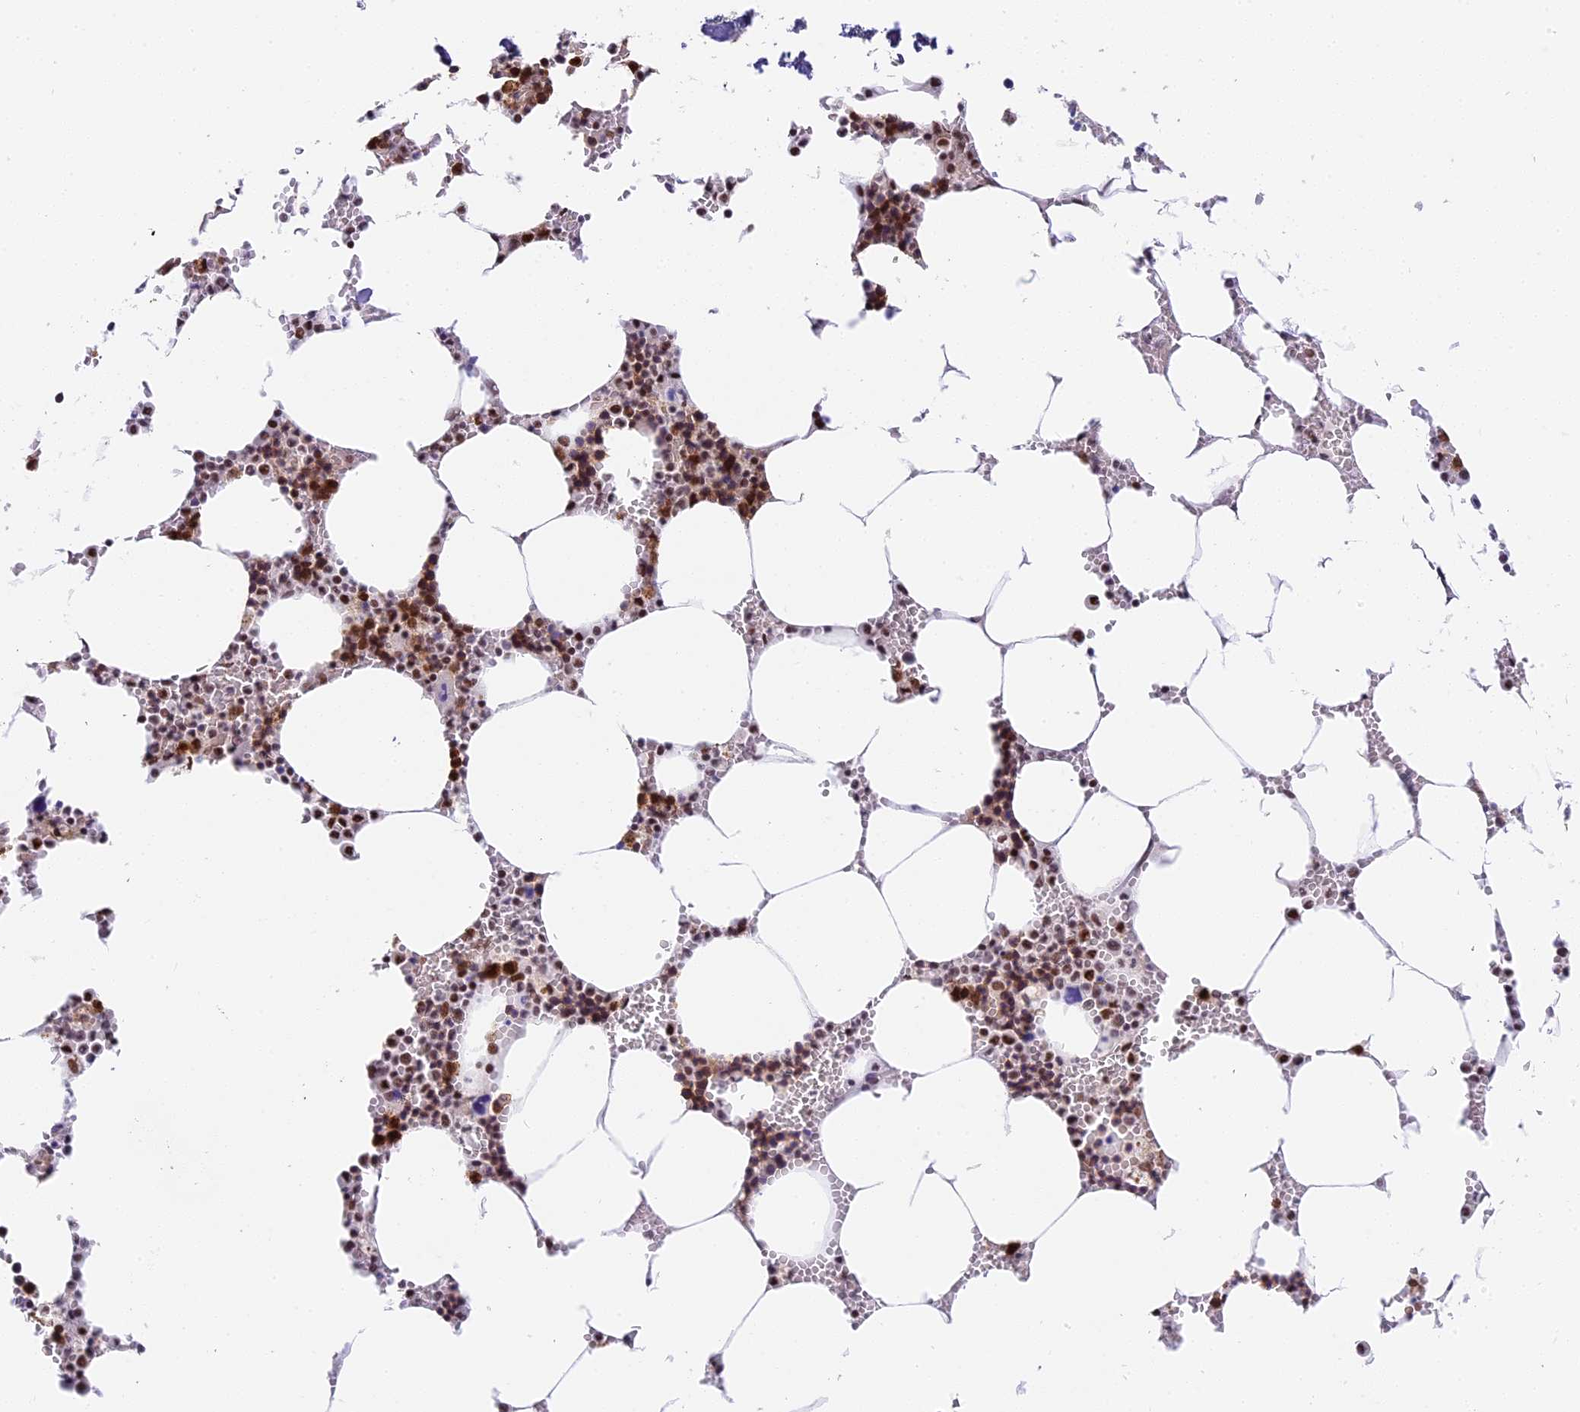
{"staining": {"intensity": "strong", "quantity": ">75%", "location": "nuclear"}, "tissue": "bone marrow", "cell_type": "Hematopoietic cells", "image_type": "normal", "snomed": [{"axis": "morphology", "description": "Normal tissue, NOS"}, {"axis": "topography", "description": "Bone marrow"}], "caption": "Immunohistochemistry (IHC) micrograph of benign bone marrow: bone marrow stained using immunohistochemistry demonstrates high levels of strong protein expression localized specifically in the nuclear of hematopoietic cells, appearing as a nuclear brown color.", "gene": "SBNO1", "patient": {"sex": "male", "age": 70}}